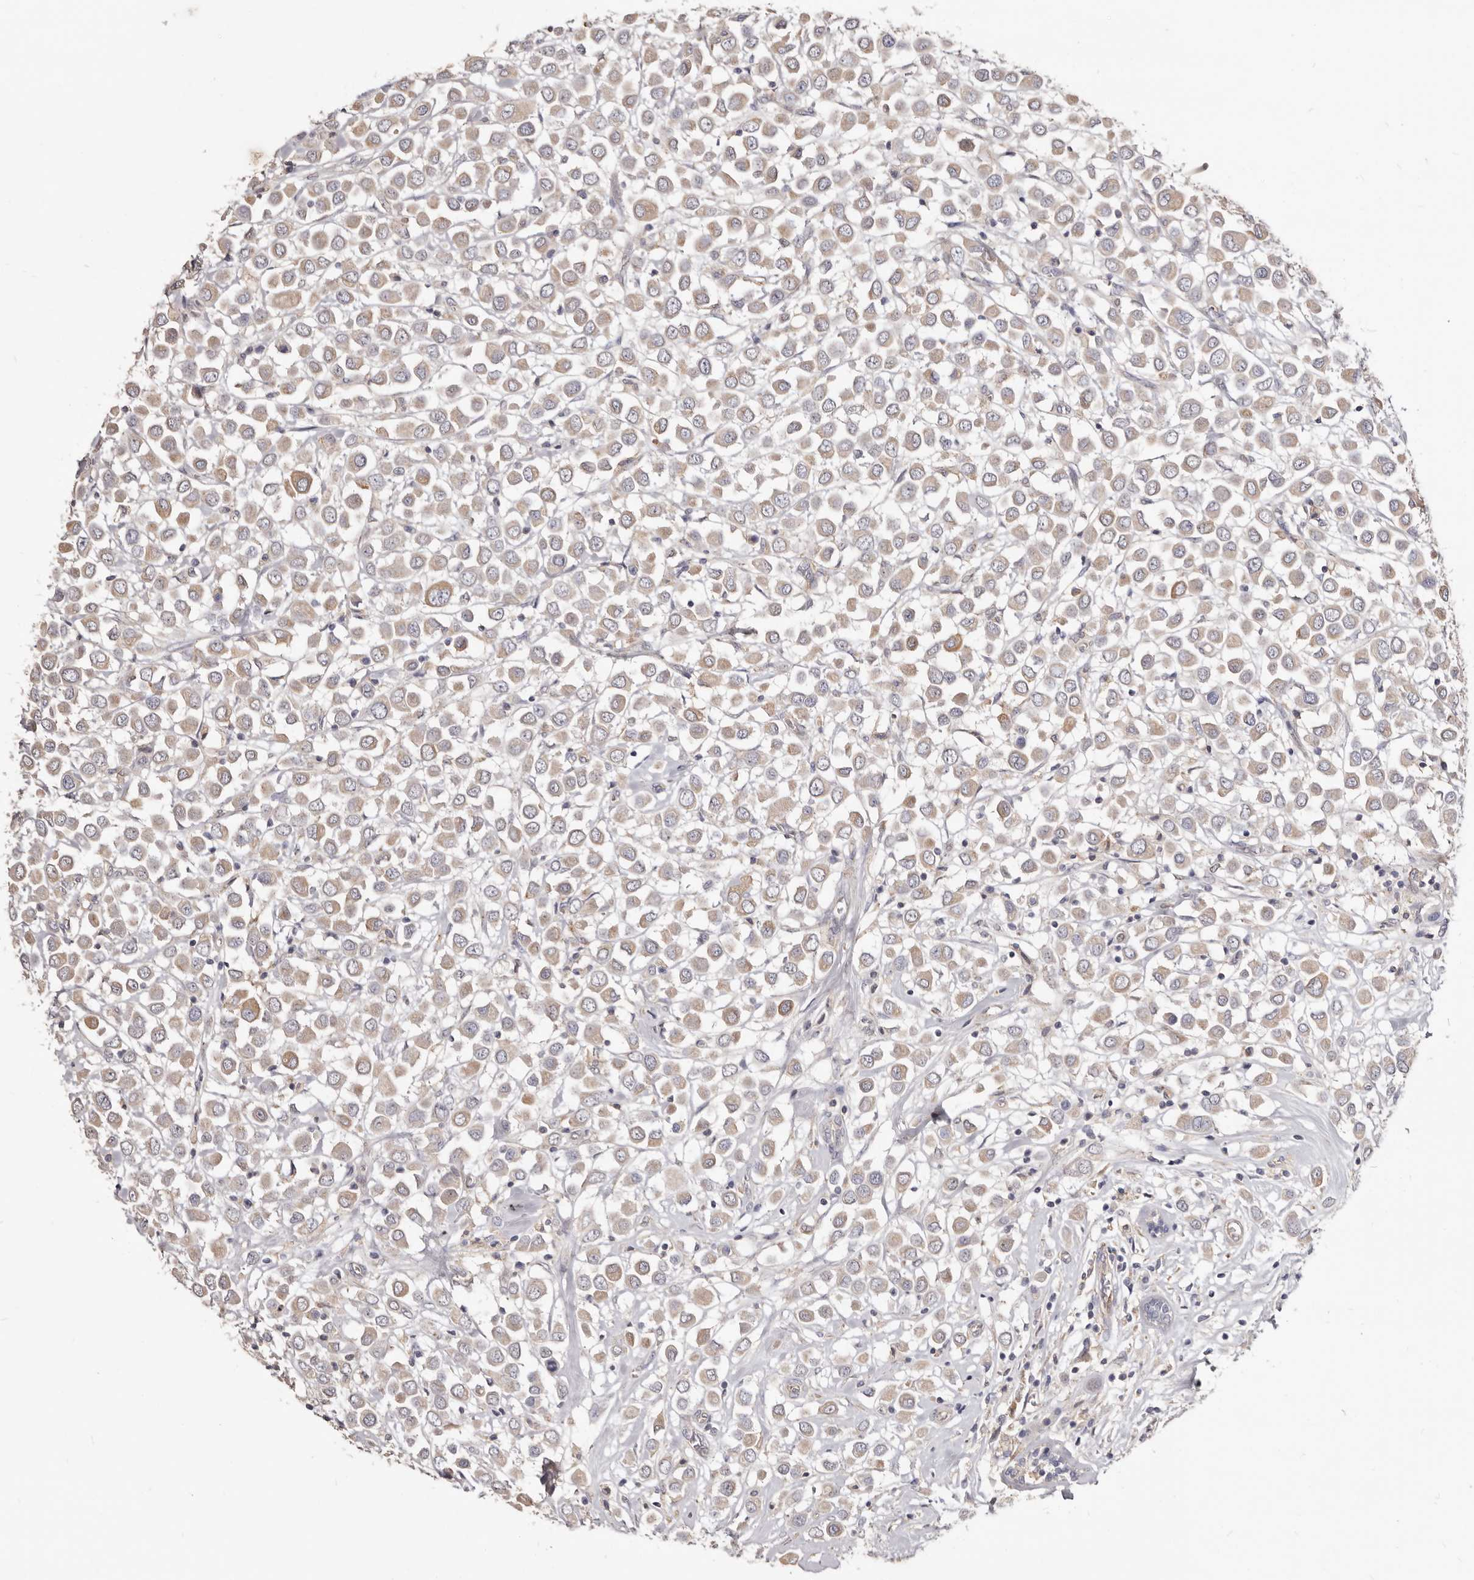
{"staining": {"intensity": "weak", "quantity": "25%-75%", "location": "cytoplasmic/membranous"}, "tissue": "breast cancer", "cell_type": "Tumor cells", "image_type": "cancer", "snomed": [{"axis": "morphology", "description": "Duct carcinoma"}, {"axis": "topography", "description": "Breast"}], "caption": "IHC image of human infiltrating ductal carcinoma (breast) stained for a protein (brown), which displays low levels of weak cytoplasmic/membranous positivity in approximately 25%-75% of tumor cells.", "gene": "LRRC25", "patient": {"sex": "female", "age": 61}}